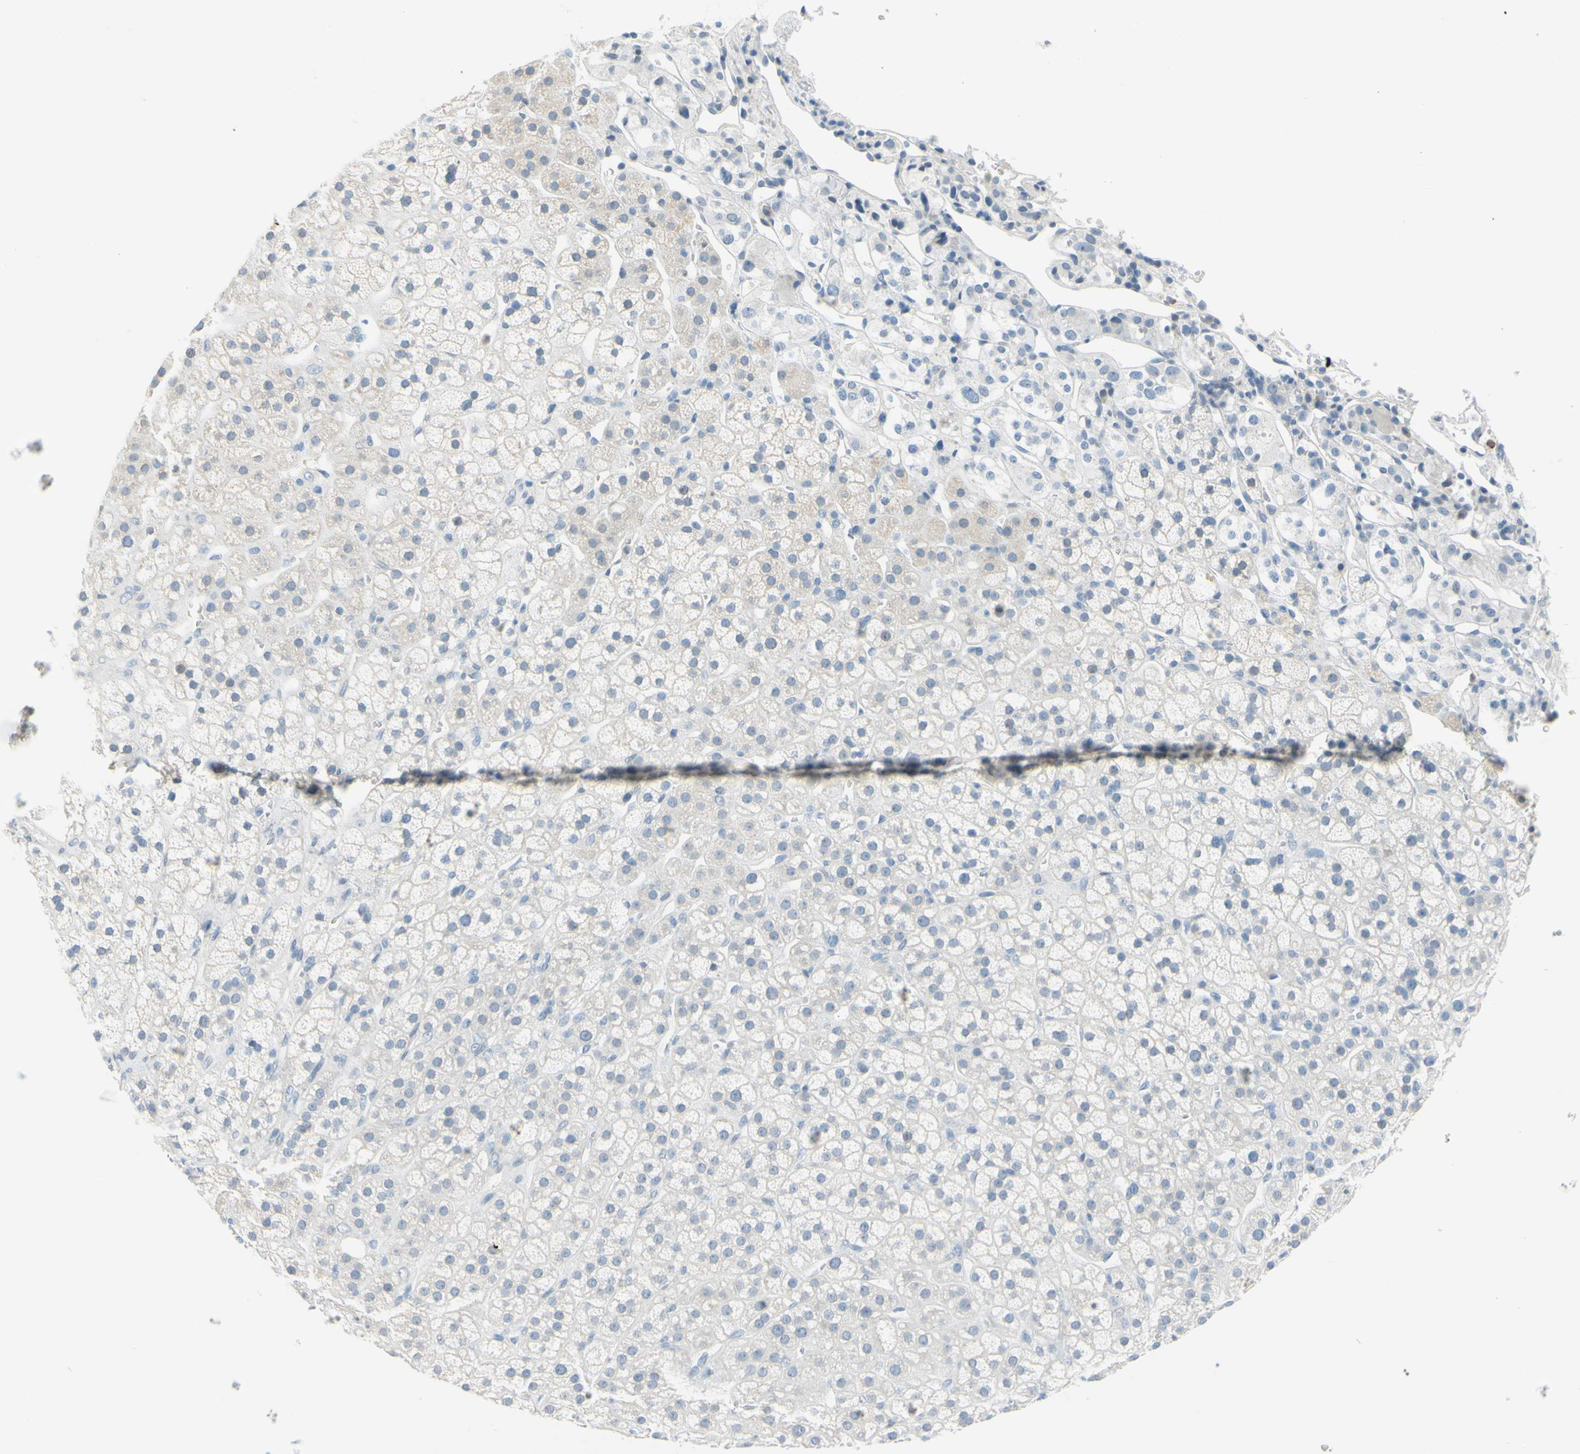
{"staining": {"intensity": "negative", "quantity": "none", "location": "none"}, "tissue": "adrenal gland", "cell_type": "Glandular cells", "image_type": "normal", "snomed": [{"axis": "morphology", "description": "Normal tissue, NOS"}, {"axis": "topography", "description": "Adrenal gland"}], "caption": "An immunohistochemistry histopathology image of unremarkable adrenal gland is shown. There is no staining in glandular cells of adrenal gland.", "gene": "DCT", "patient": {"sex": "male", "age": 56}}